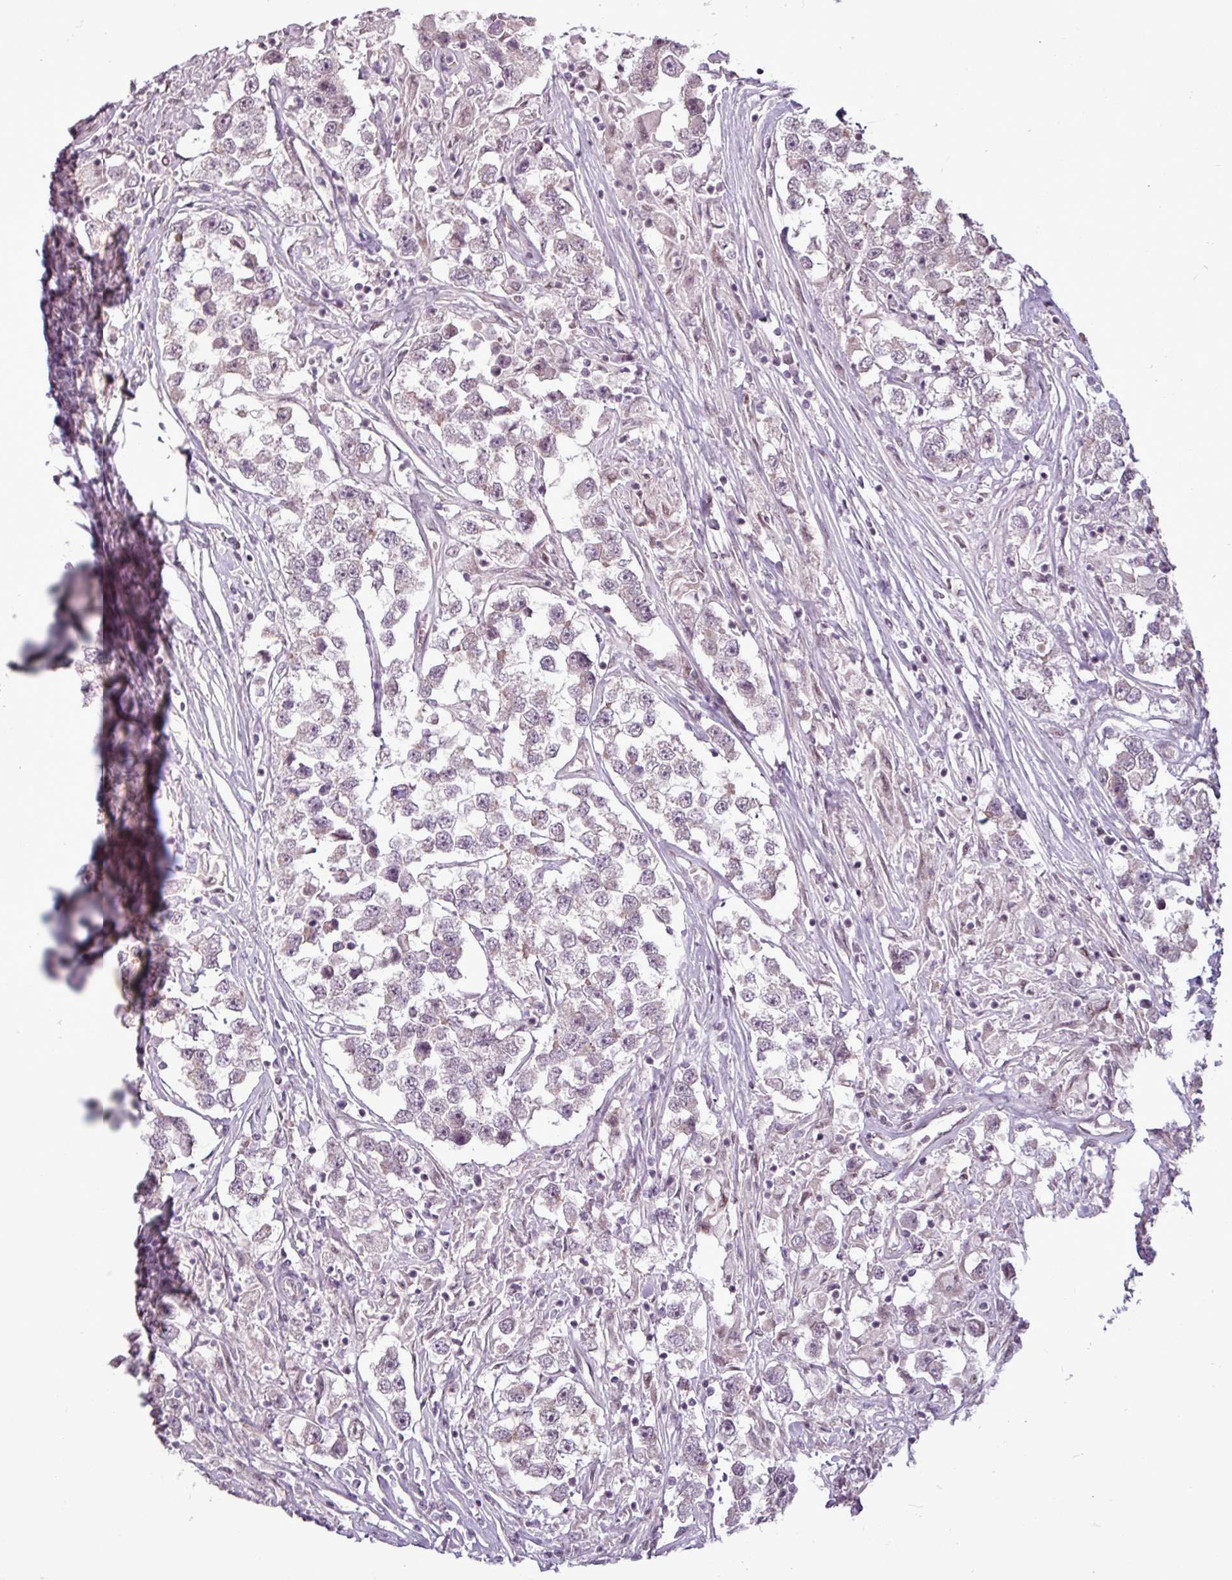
{"staining": {"intensity": "negative", "quantity": "none", "location": "none"}, "tissue": "testis cancer", "cell_type": "Tumor cells", "image_type": "cancer", "snomed": [{"axis": "morphology", "description": "Seminoma, NOS"}, {"axis": "topography", "description": "Testis"}], "caption": "IHC histopathology image of testis seminoma stained for a protein (brown), which exhibits no expression in tumor cells.", "gene": "GPT2", "patient": {"sex": "male", "age": 46}}